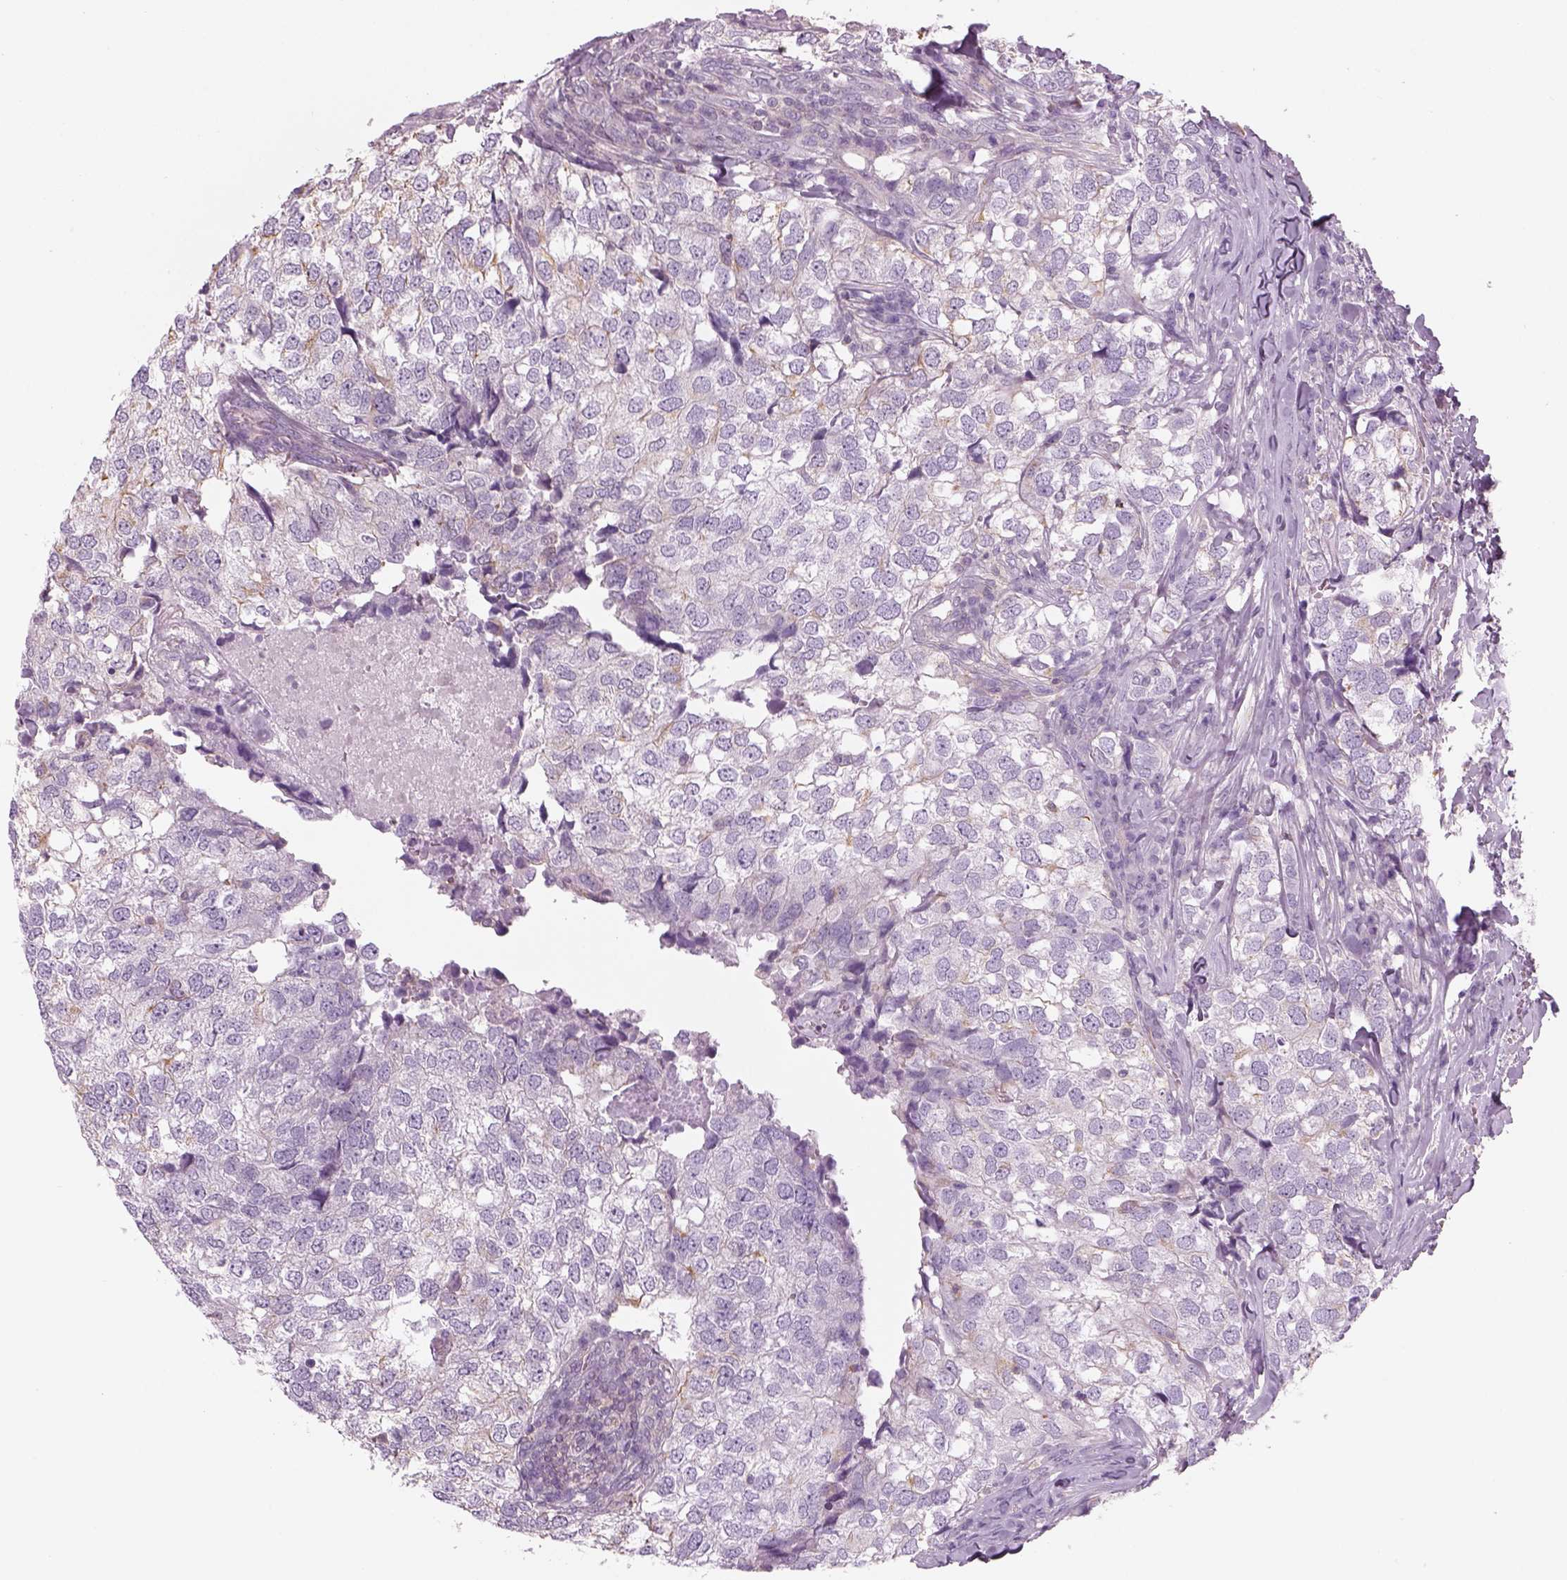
{"staining": {"intensity": "negative", "quantity": "none", "location": "none"}, "tissue": "breast cancer", "cell_type": "Tumor cells", "image_type": "cancer", "snomed": [{"axis": "morphology", "description": "Duct carcinoma"}, {"axis": "topography", "description": "Breast"}], "caption": "IHC of human breast infiltrating ductal carcinoma reveals no expression in tumor cells.", "gene": "SLC1A7", "patient": {"sex": "female", "age": 30}}